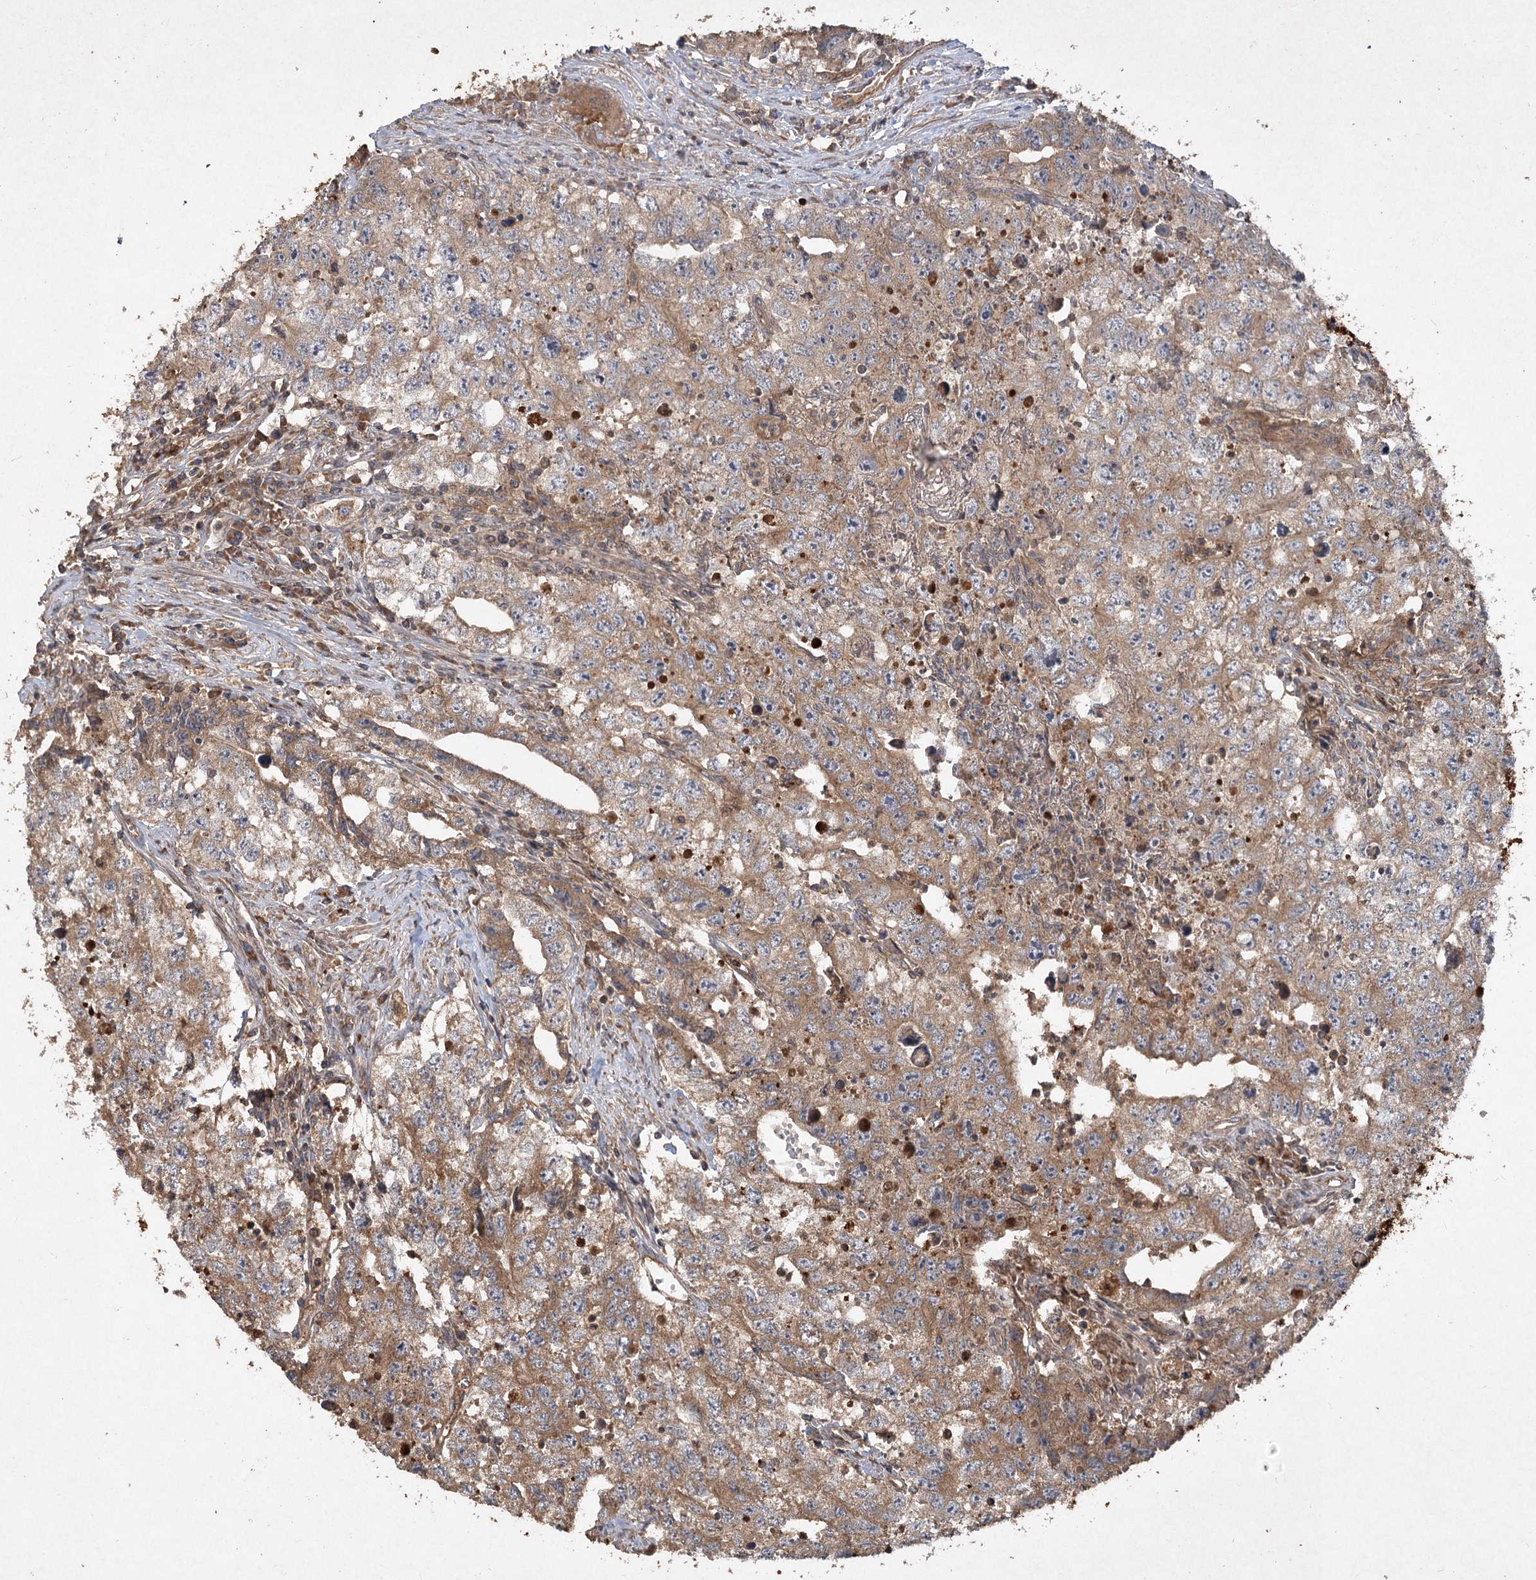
{"staining": {"intensity": "moderate", "quantity": "25%-75%", "location": "cytoplasmic/membranous"}, "tissue": "testis cancer", "cell_type": "Tumor cells", "image_type": "cancer", "snomed": [{"axis": "morphology", "description": "Seminoma, NOS"}, {"axis": "morphology", "description": "Carcinoma, Embryonal, NOS"}, {"axis": "topography", "description": "Testis"}], "caption": "IHC image of human embryonal carcinoma (testis) stained for a protein (brown), which displays medium levels of moderate cytoplasmic/membranous staining in approximately 25%-75% of tumor cells.", "gene": "PIK3C2A", "patient": {"sex": "male", "age": 43}}